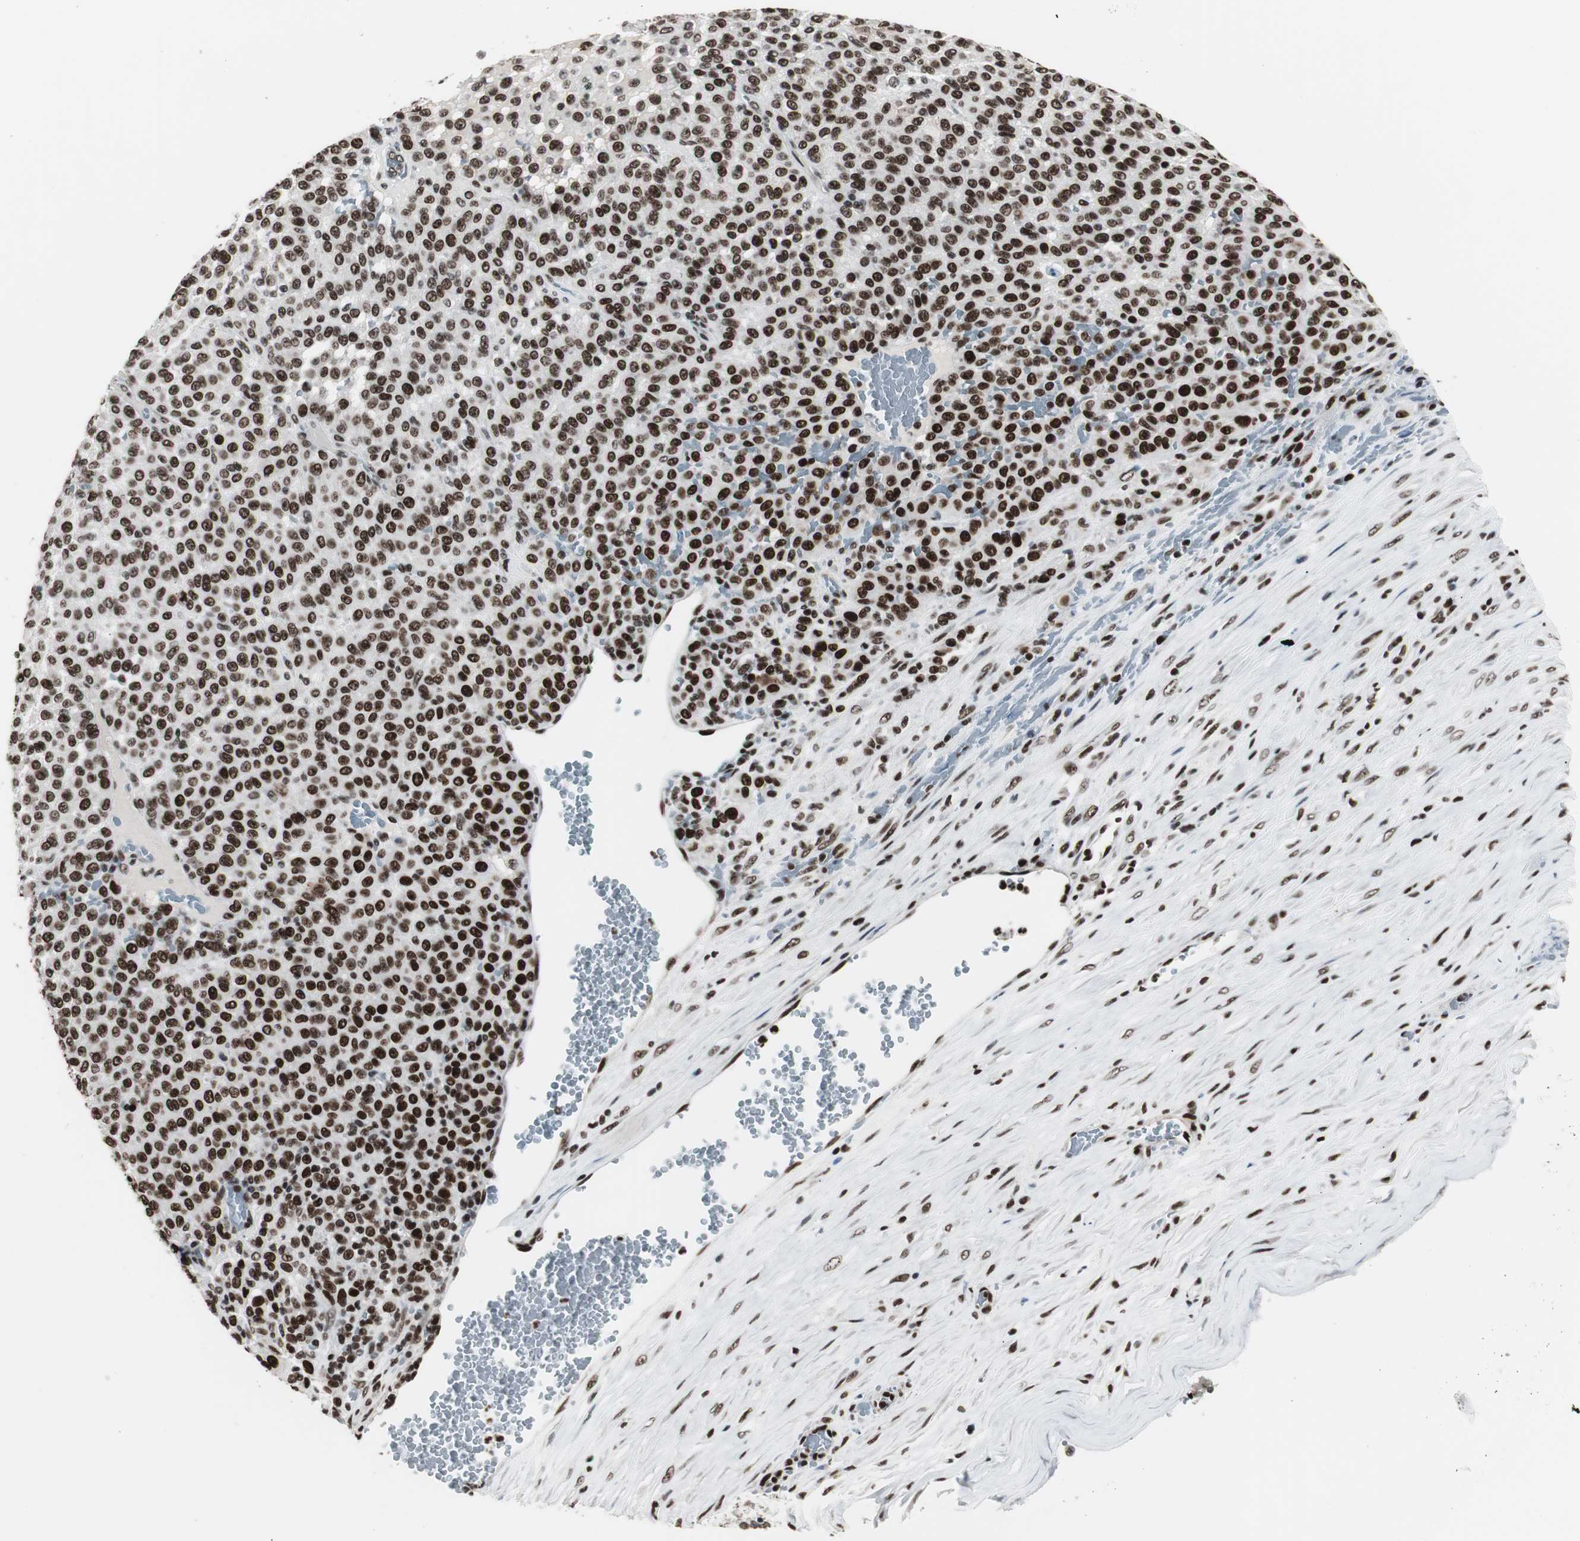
{"staining": {"intensity": "strong", "quantity": ">75%", "location": "nuclear"}, "tissue": "melanoma", "cell_type": "Tumor cells", "image_type": "cancer", "snomed": [{"axis": "morphology", "description": "Malignant melanoma, Metastatic site"}, {"axis": "topography", "description": "Pancreas"}], "caption": "Immunohistochemistry of malignant melanoma (metastatic site) exhibits high levels of strong nuclear staining in about >75% of tumor cells.", "gene": "XRCC1", "patient": {"sex": "female", "age": 30}}